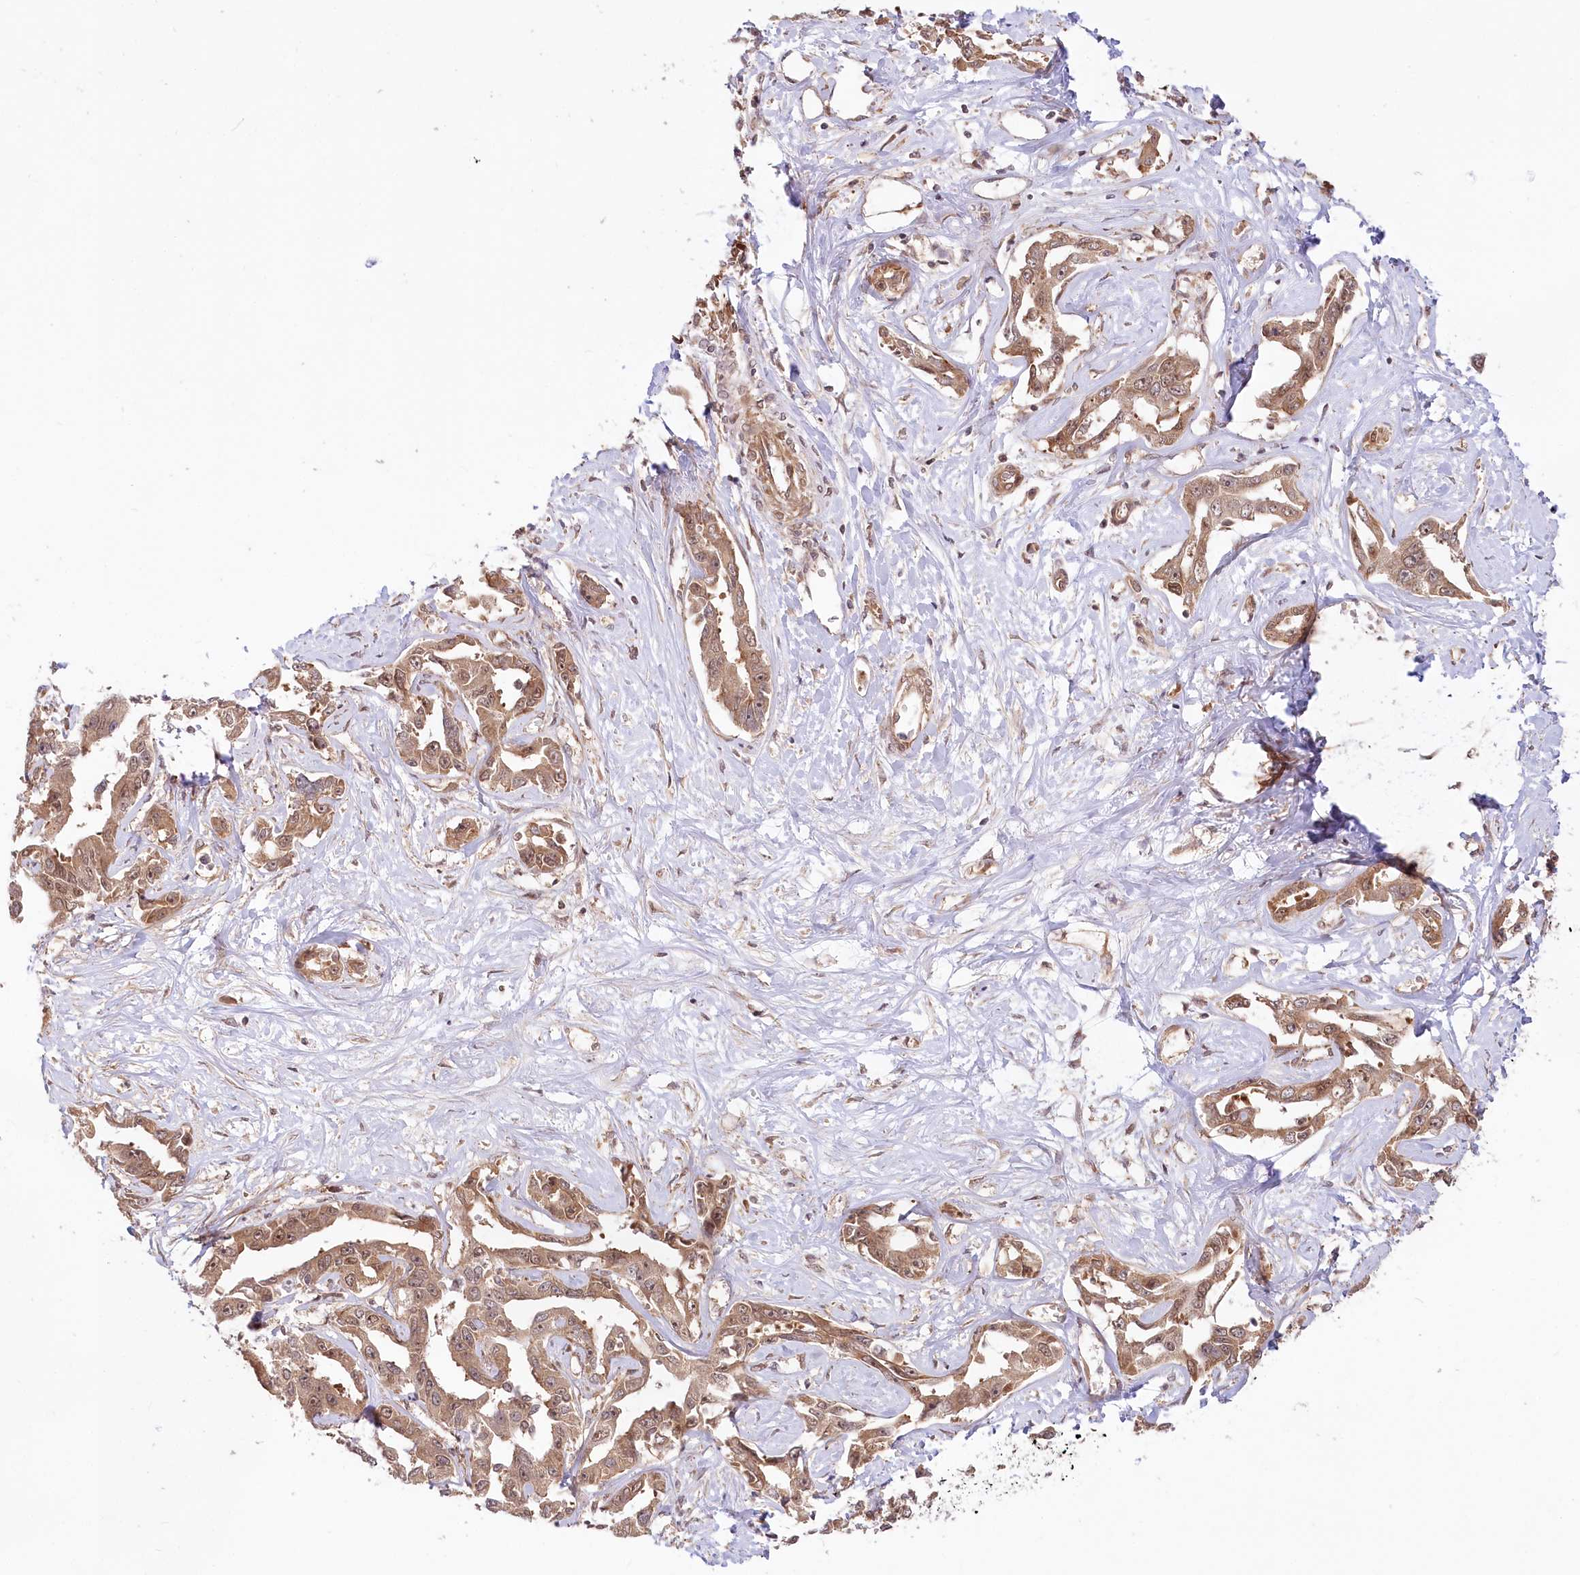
{"staining": {"intensity": "moderate", "quantity": ">75%", "location": "cytoplasmic/membranous,nuclear"}, "tissue": "liver cancer", "cell_type": "Tumor cells", "image_type": "cancer", "snomed": [{"axis": "morphology", "description": "Cholangiocarcinoma"}, {"axis": "topography", "description": "Liver"}], "caption": "A micrograph of liver cancer (cholangiocarcinoma) stained for a protein exhibits moderate cytoplasmic/membranous and nuclear brown staining in tumor cells. (brown staining indicates protein expression, while blue staining denotes nuclei).", "gene": "CEP70", "patient": {"sex": "male", "age": 59}}